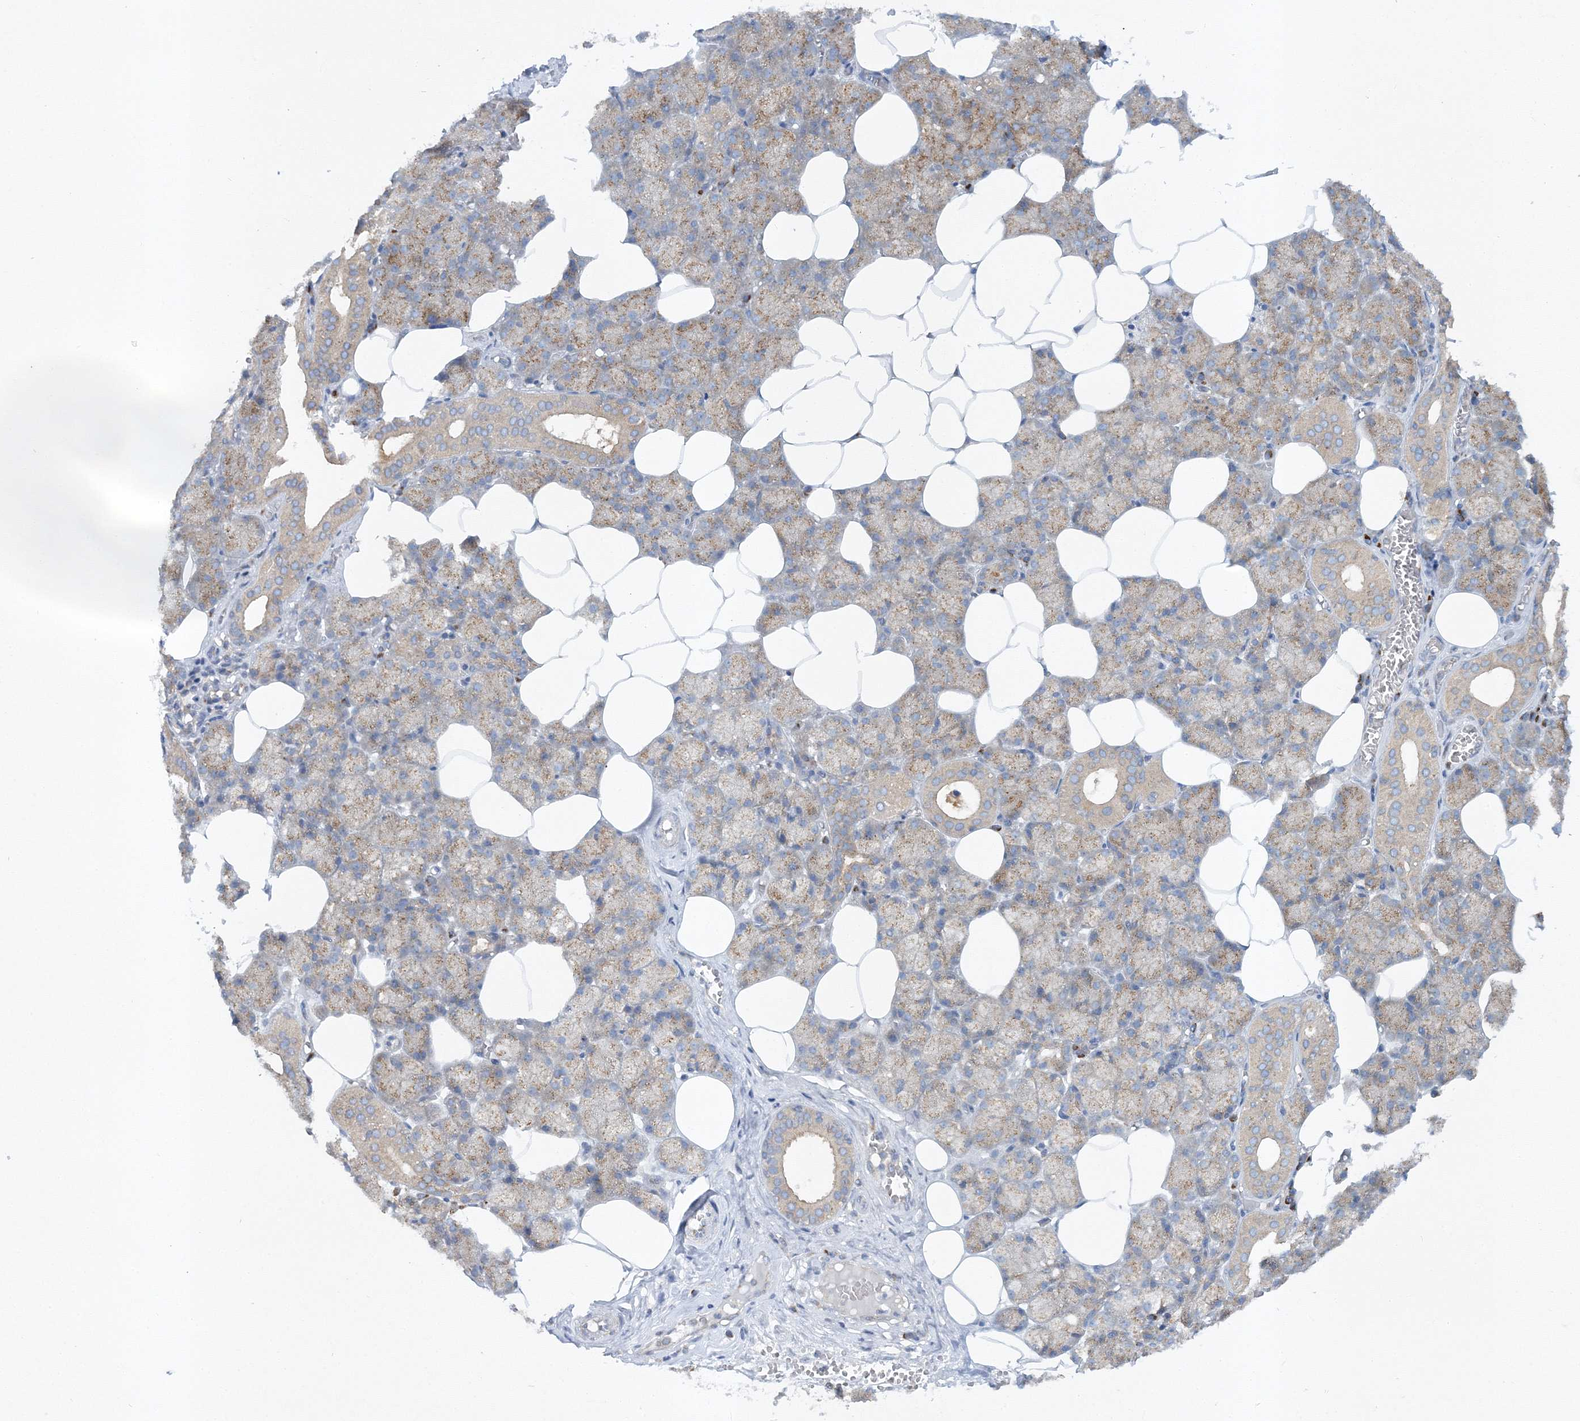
{"staining": {"intensity": "moderate", "quantity": "25%-75%", "location": "cytoplasmic/membranous"}, "tissue": "salivary gland", "cell_type": "Glandular cells", "image_type": "normal", "snomed": [{"axis": "morphology", "description": "Normal tissue, NOS"}, {"axis": "topography", "description": "Salivary gland"}], "caption": "Immunohistochemistry of benign salivary gland displays medium levels of moderate cytoplasmic/membranous positivity in about 25%-75% of glandular cells. (Brightfield microscopy of DAB IHC at high magnification).", "gene": "SEC23IP", "patient": {"sex": "male", "age": 62}}